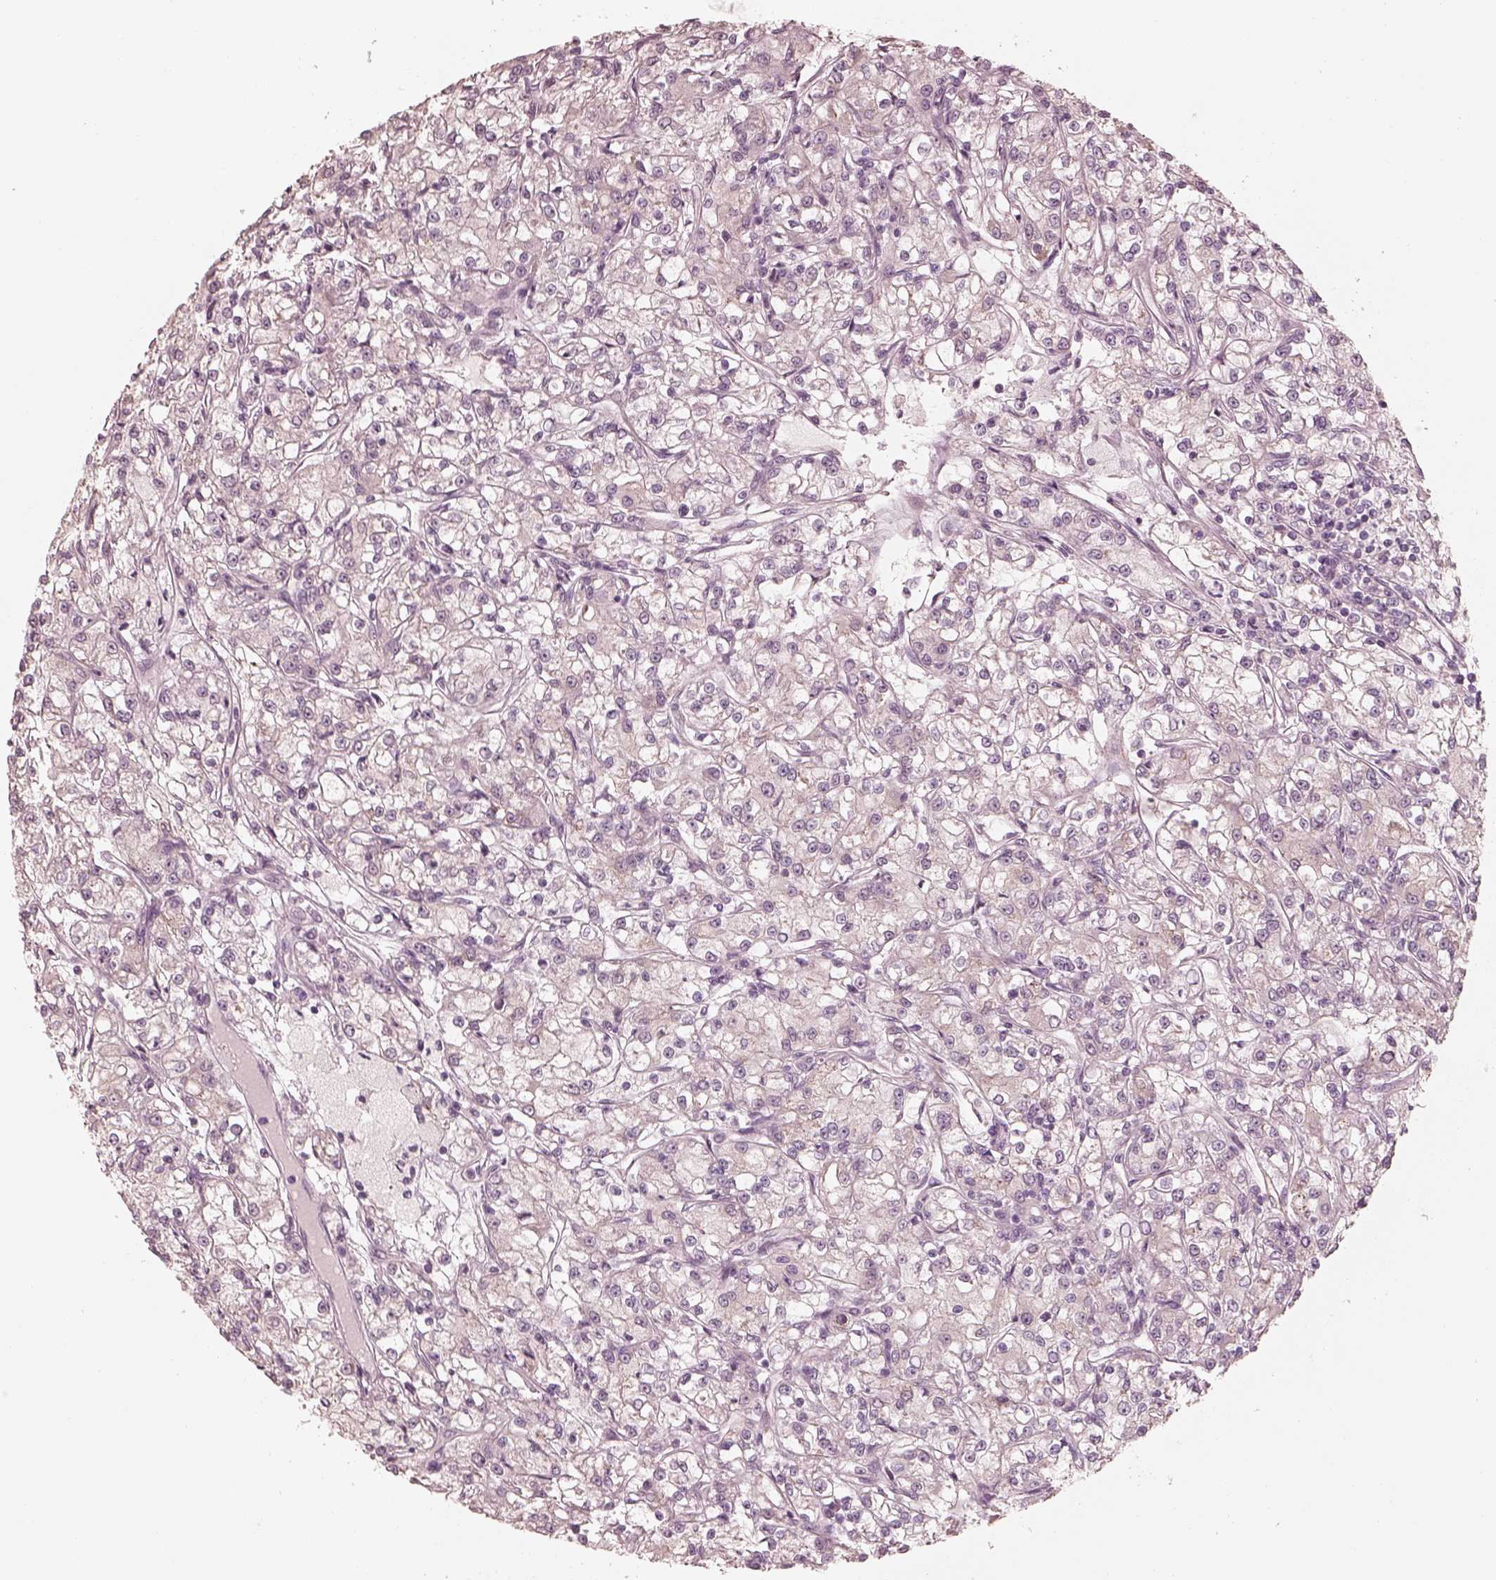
{"staining": {"intensity": "negative", "quantity": "none", "location": "none"}, "tissue": "renal cancer", "cell_type": "Tumor cells", "image_type": "cancer", "snomed": [{"axis": "morphology", "description": "Adenocarcinoma, NOS"}, {"axis": "topography", "description": "Kidney"}], "caption": "IHC image of human renal adenocarcinoma stained for a protein (brown), which exhibits no positivity in tumor cells. Brightfield microscopy of IHC stained with DAB (brown) and hematoxylin (blue), captured at high magnification.", "gene": "RAB3C", "patient": {"sex": "female", "age": 59}}